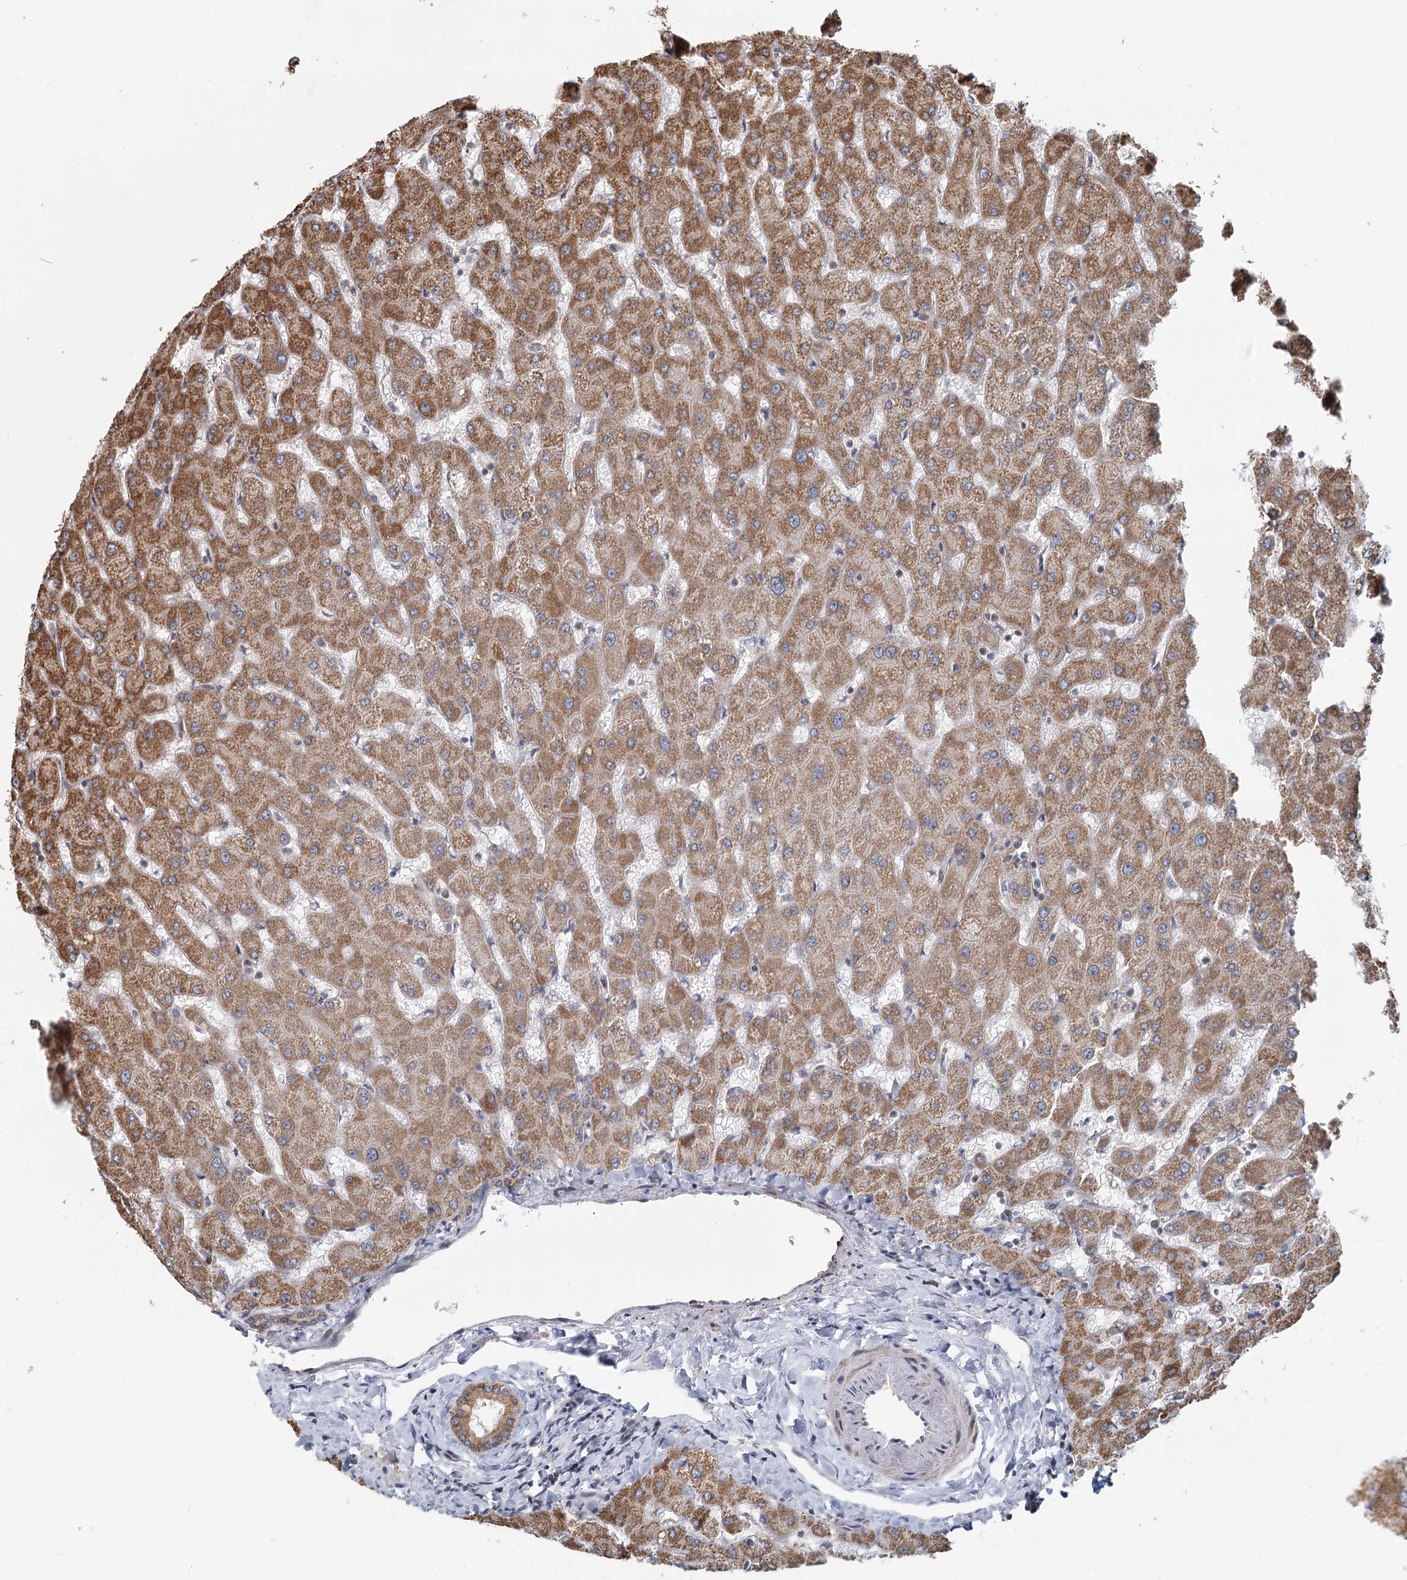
{"staining": {"intensity": "strong", "quantity": ">75%", "location": "cytoplasmic/membranous"}, "tissue": "liver", "cell_type": "Cholangiocytes", "image_type": "normal", "snomed": [{"axis": "morphology", "description": "Normal tissue, NOS"}, {"axis": "topography", "description": "Liver"}], "caption": "High-magnification brightfield microscopy of benign liver stained with DAB (3,3'-diaminobenzidine) (brown) and counterstained with hematoxylin (blue). cholangiocytes exhibit strong cytoplasmic/membranous staining is appreciated in approximately>75% of cells. (Stains: DAB in brown, nuclei in blue, Microscopy: brightfield microscopy at high magnification).", "gene": "RNF111", "patient": {"sex": "female", "age": 63}}